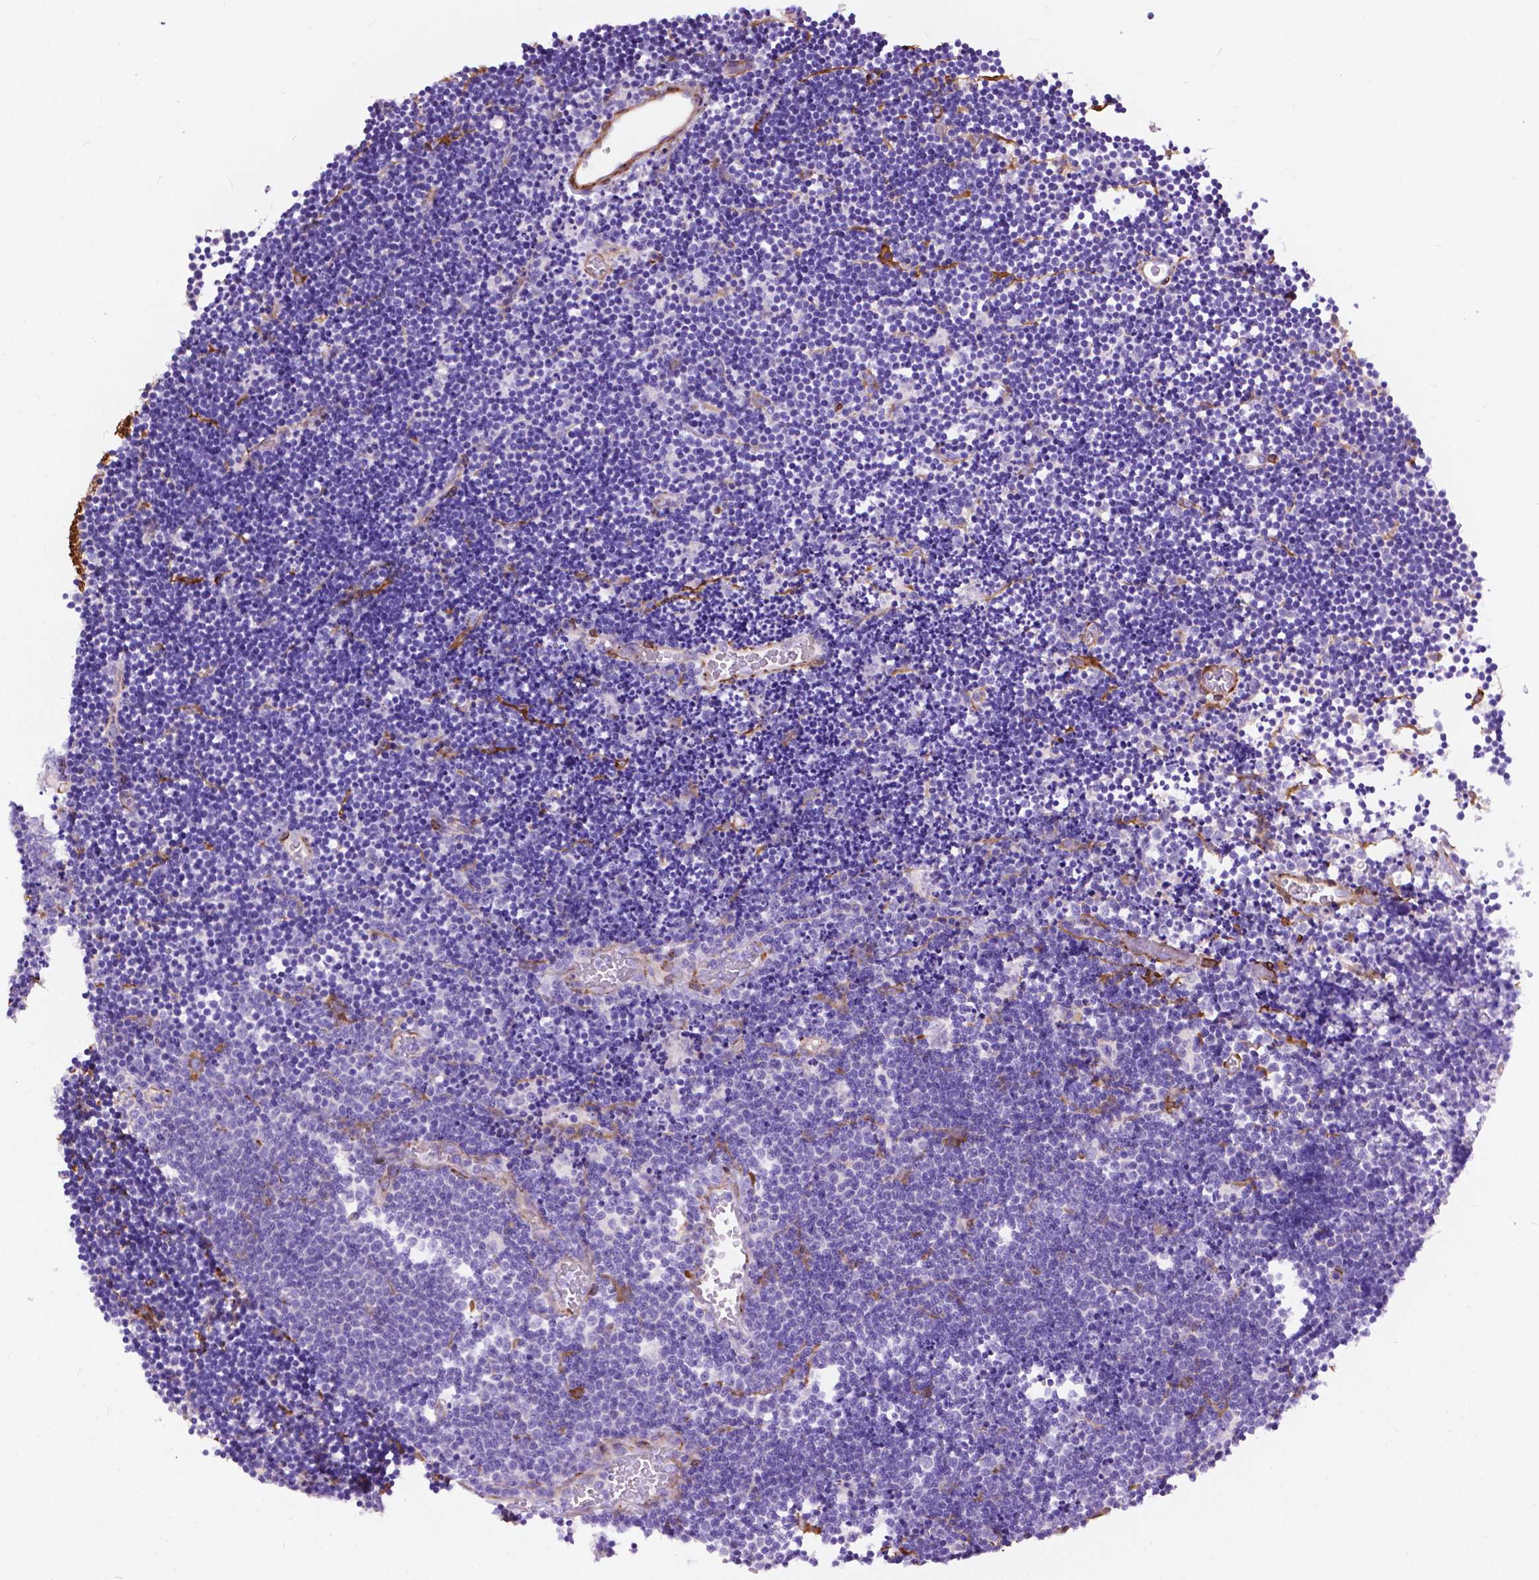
{"staining": {"intensity": "negative", "quantity": "none", "location": "none"}, "tissue": "lymphoma", "cell_type": "Tumor cells", "image_type": "cancer", "snomed": [{"axis": "morphology", "description": "Malignant lymphoma, non-Hodgkin's type, Low grade"}, {"axis": "topography", "description": "Brain"}], "caption": "There is no significant positivity in tumor cells of low-grade malignant lymphoma, non-Hodgkin's type.", "gene": "PCDHA12", "patient": {"sex": "female", "age": 66}}